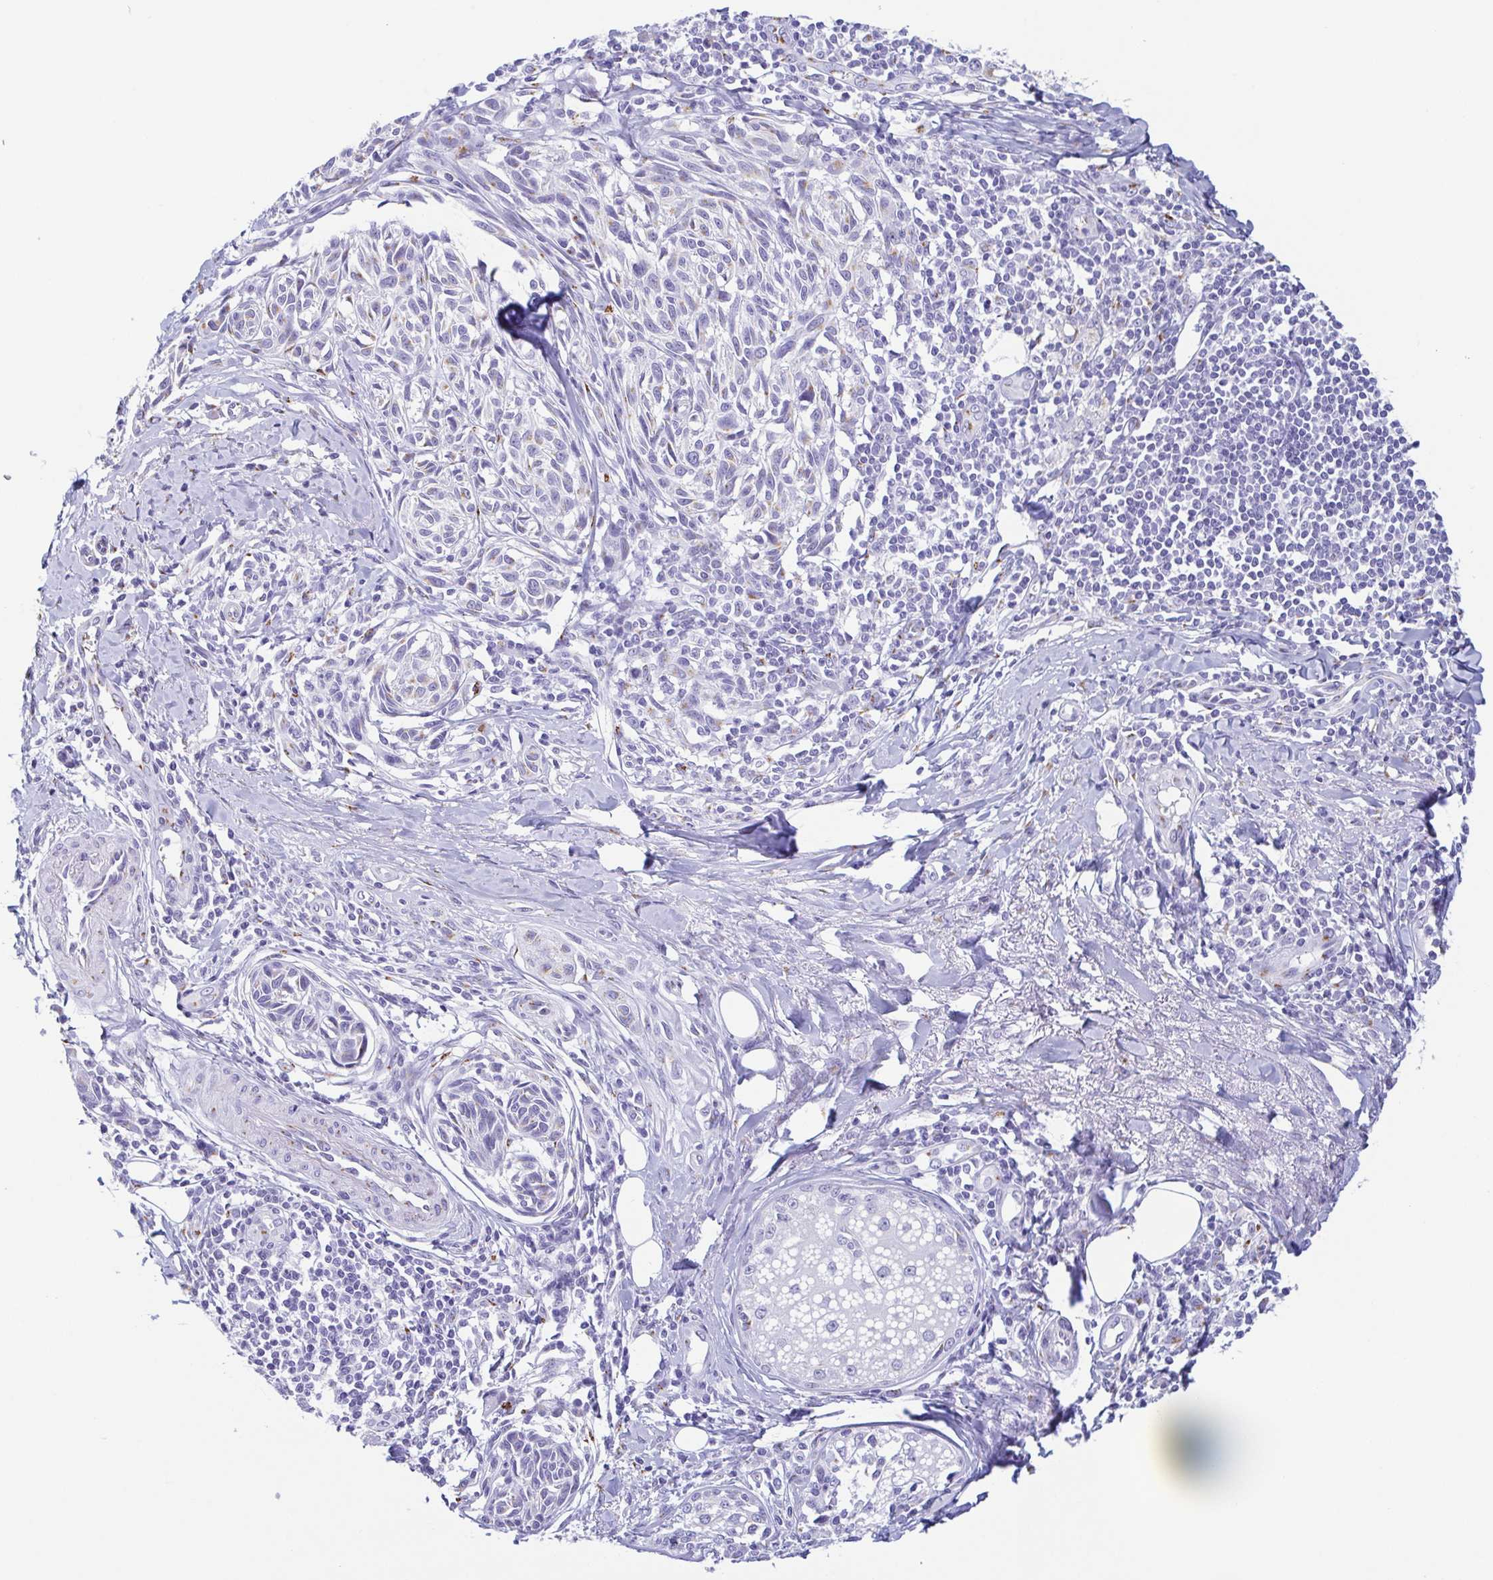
{"staining": {"intensity": "negative", "quantity": "none", "location": "none"}, "tissue": "melanoma", "cell_type": "Tumor cells", "image_type": "cancer", "snomed": [{"axis": "morphology", "description": "Malignant melanoma, NOS"}, {"axis": "topography", "description": "Skin"}], "caption": "Melanoma stained for a protein using immunohistochemistry (IHC) shows no expression tumor cells.", "gene": "SULT1B1", "patient": {"sex": "female", "age": 86}}